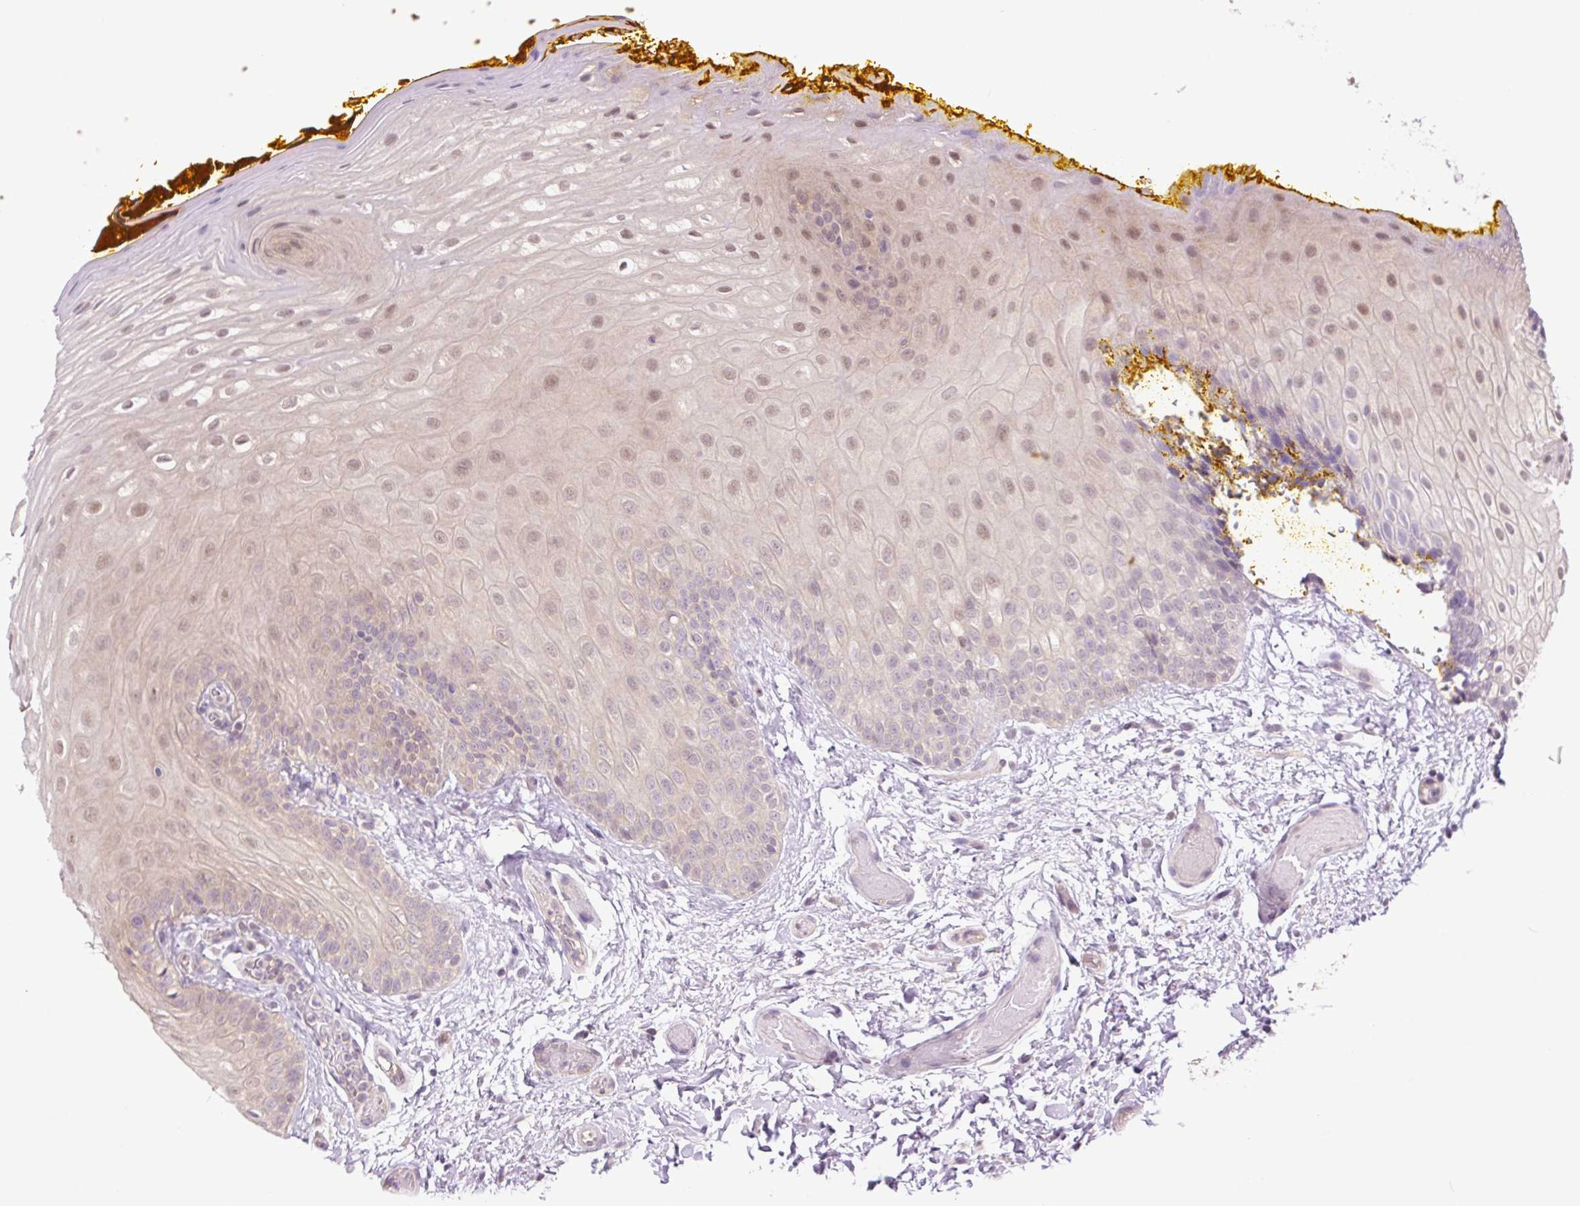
{"staining": {"intensity": "moderate", "quantity": "25%-75%", "location": "cytoplasmic/membranous,nuclear"}, "tissue": "oral mucosa", "cell_type": "Squamous epithelial cells", "image_type": "normal", "snomed": [{"axis": "morphology", "description": "Normal tissue, NOS"}, {"axis": "topography", "description": "Oral tissue"}, {"axis": "topography", "description": "Tounge, NOS"}], "caption": "Human oral mucosa stained for a protein (brown) demonstrates moderate cytoplasmic/membranous,nuclear positive expression in approximately 25%-75% of squamous epithelial cells.", "gene": "TPT1", "patient": {"sex": "female", "age": 60}}